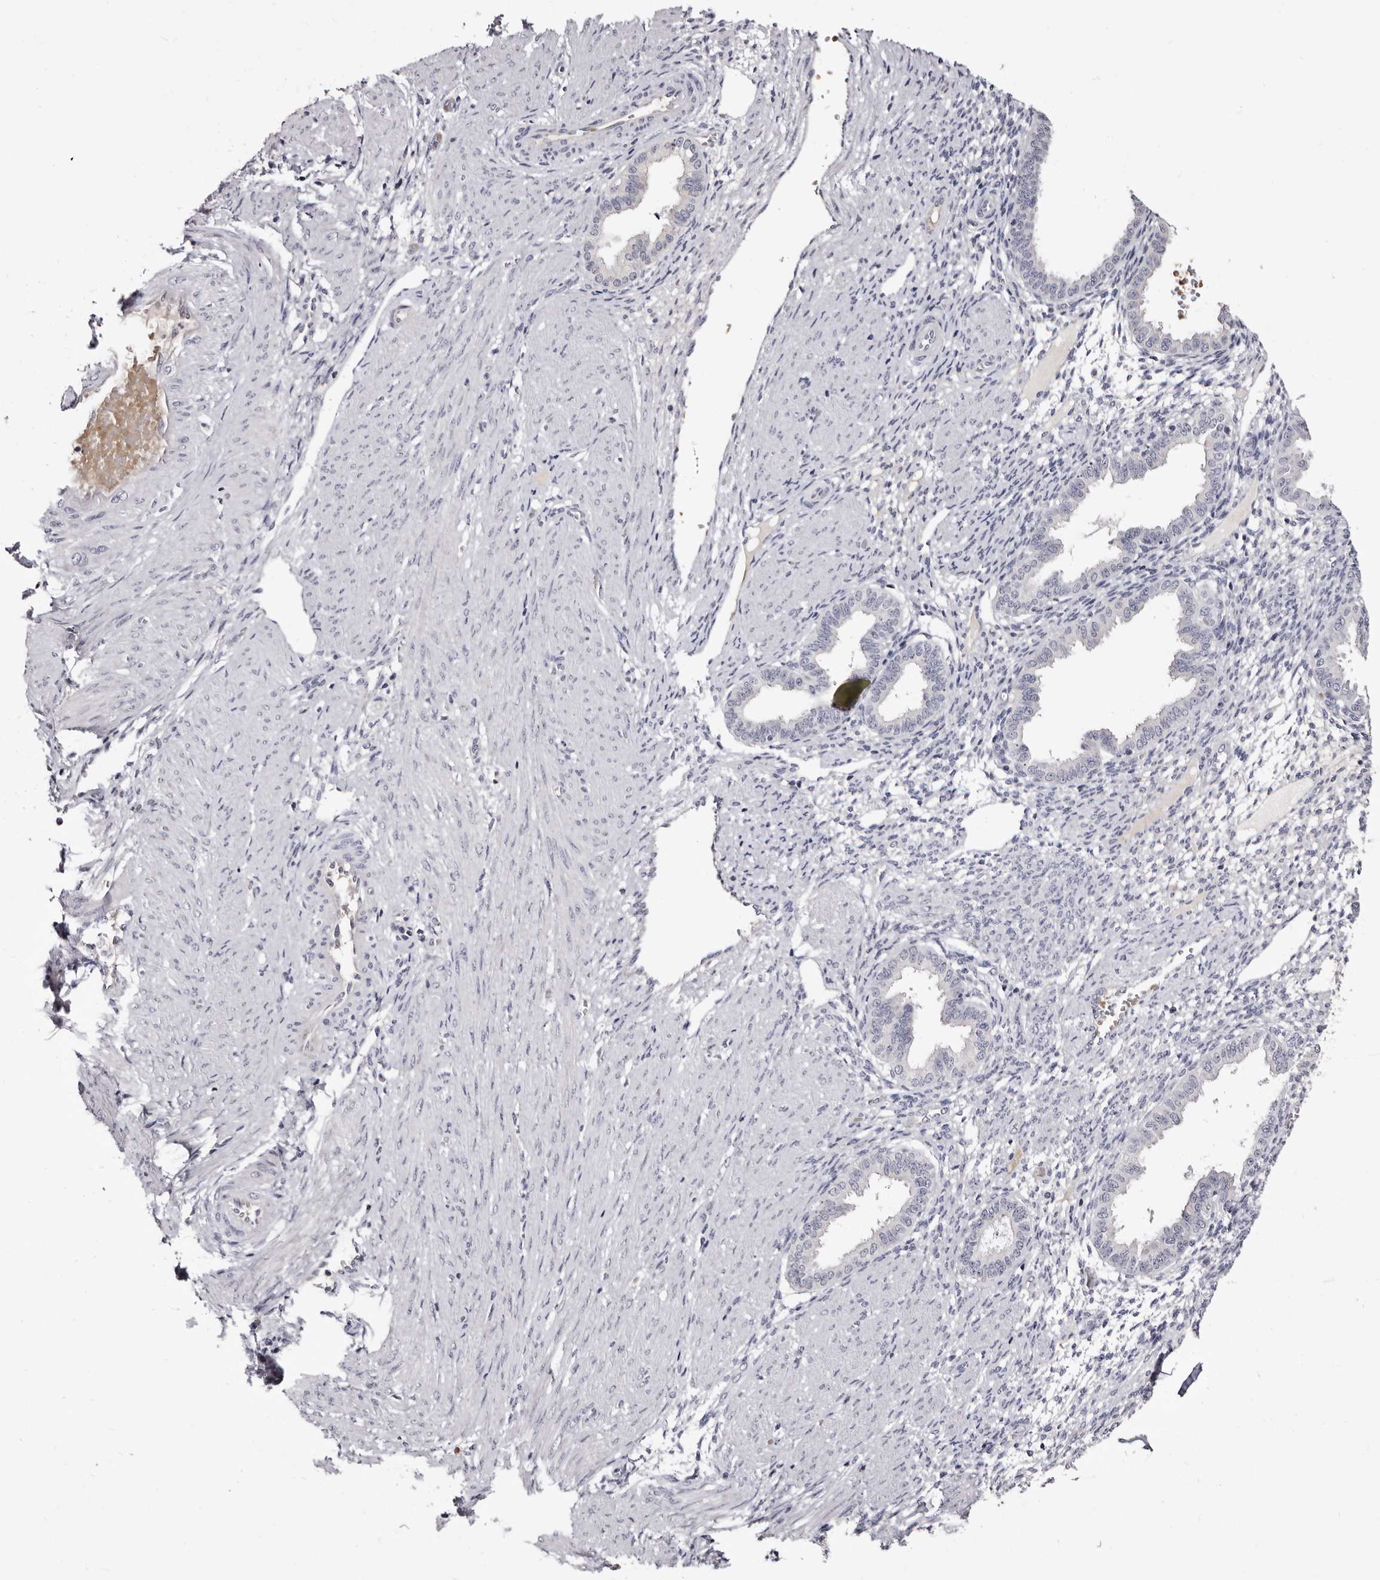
{"staining": {"intensity": "negative", "quantity": "none", "location": "none"}, "tissue": "endometrium", "cell_type": "Cells in endometrial stroma", "image_type": "normal", "snomed": [{"axis": "morphology", "description": "Normal tissue, NOS"}, {"axis": "topography", "description": "Endometrium"}], "caption": "High magnification brightfield microscopy of unremarkable endometrium stained with DAB (3,3'-diaminobenzidine) (brown) and counterstained with hematoxylin (blue): cells in endometrial stroma show no significant staining. Nuclei are stained in blue.", "gene": "BPGM", "patient": {"sex": "female", "age": 33}}